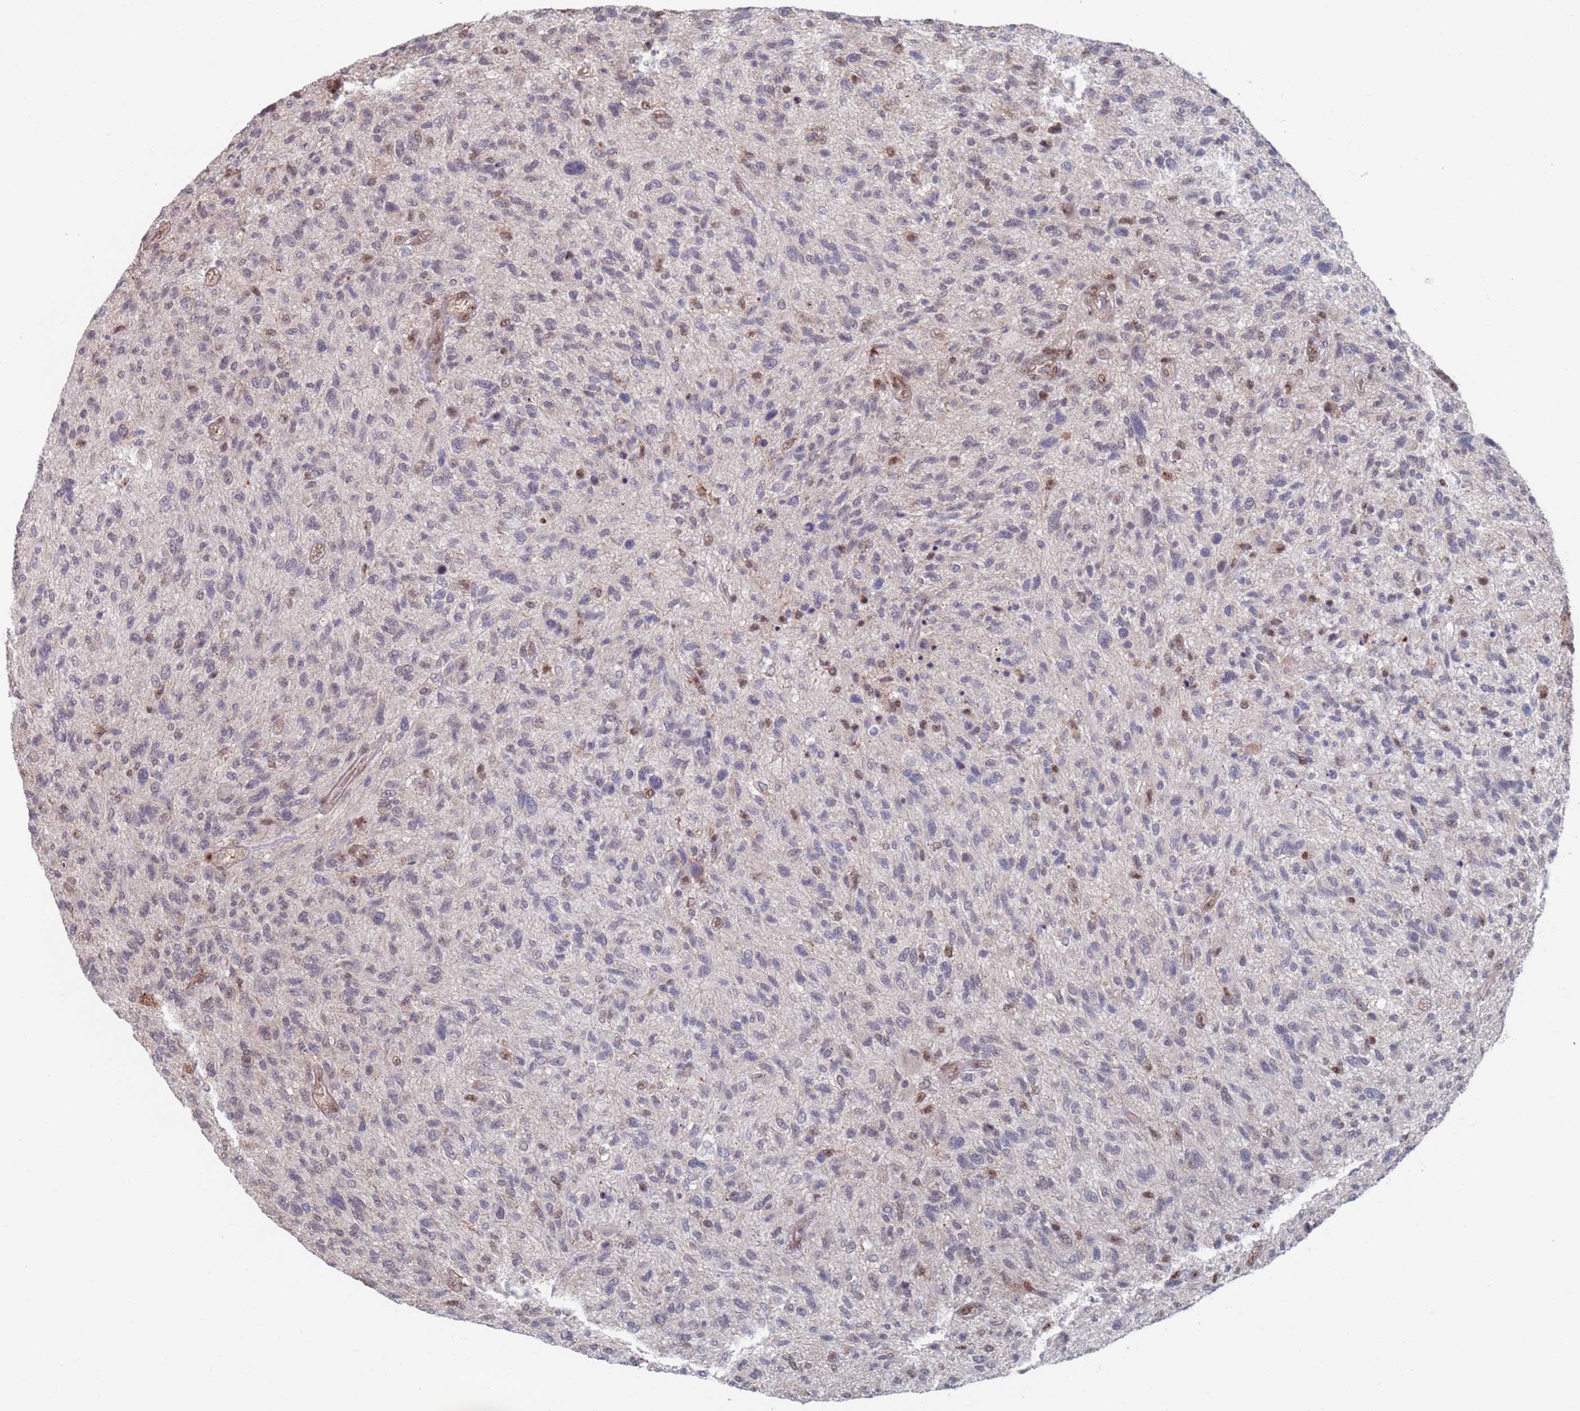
{"staining": {"intensity": "negative", "quantity": "none", "location": "none"}, "tissue": "glioma", "cell_type": "Tumor cells", "image_type": "cancer", "snomed": [{"axis": "morphology", "description": "Glioma, malignant, High grade"}, {"axis": "topography", "description": "Brain"}], "caption": "Histopathology image shows no significant protein staining in tumor cells of malignant high-grade glioma.", "gene": "RPP25", "patient": {"sex": "male", "age": 47}}